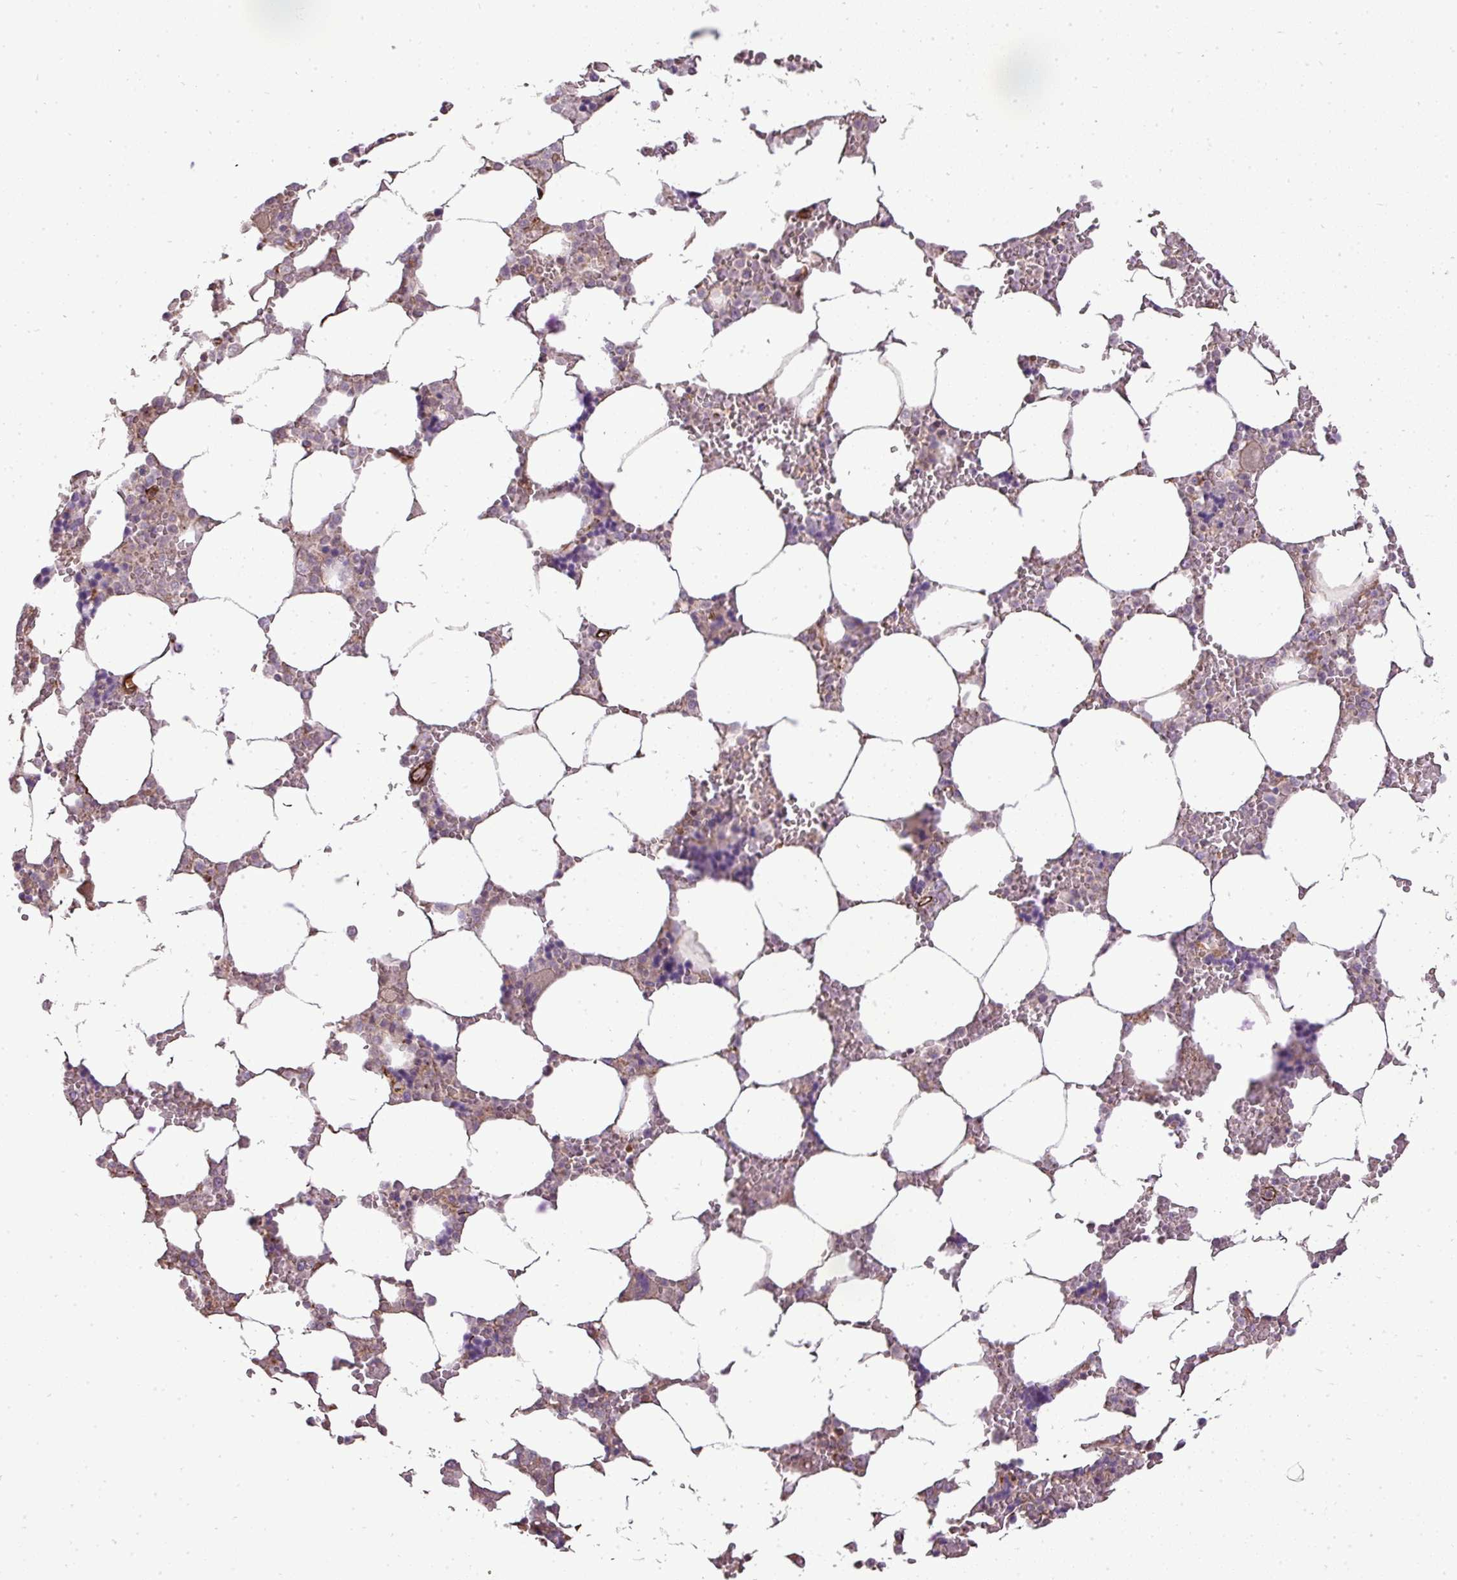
{"staining": {"intensity": "negative", "quantity": "none", "location": "none"}, "tissue": "bone marrow", "cell_type": "Hematopoietic cells", "image_type": "normal", "snomed": [{"axis": "morphology", "description": "Normal tissue, NOS"}, {"axis": "topography", "description": "Bone marrow"}], "caption": "Immunohistochemistry (IHC) image of normal human bone marrow stained for a protein (brown), which reveals no staining in hematopoietic cells.", "gene": "PDRG1", "patient": {"sex": "male", "age": 64}}